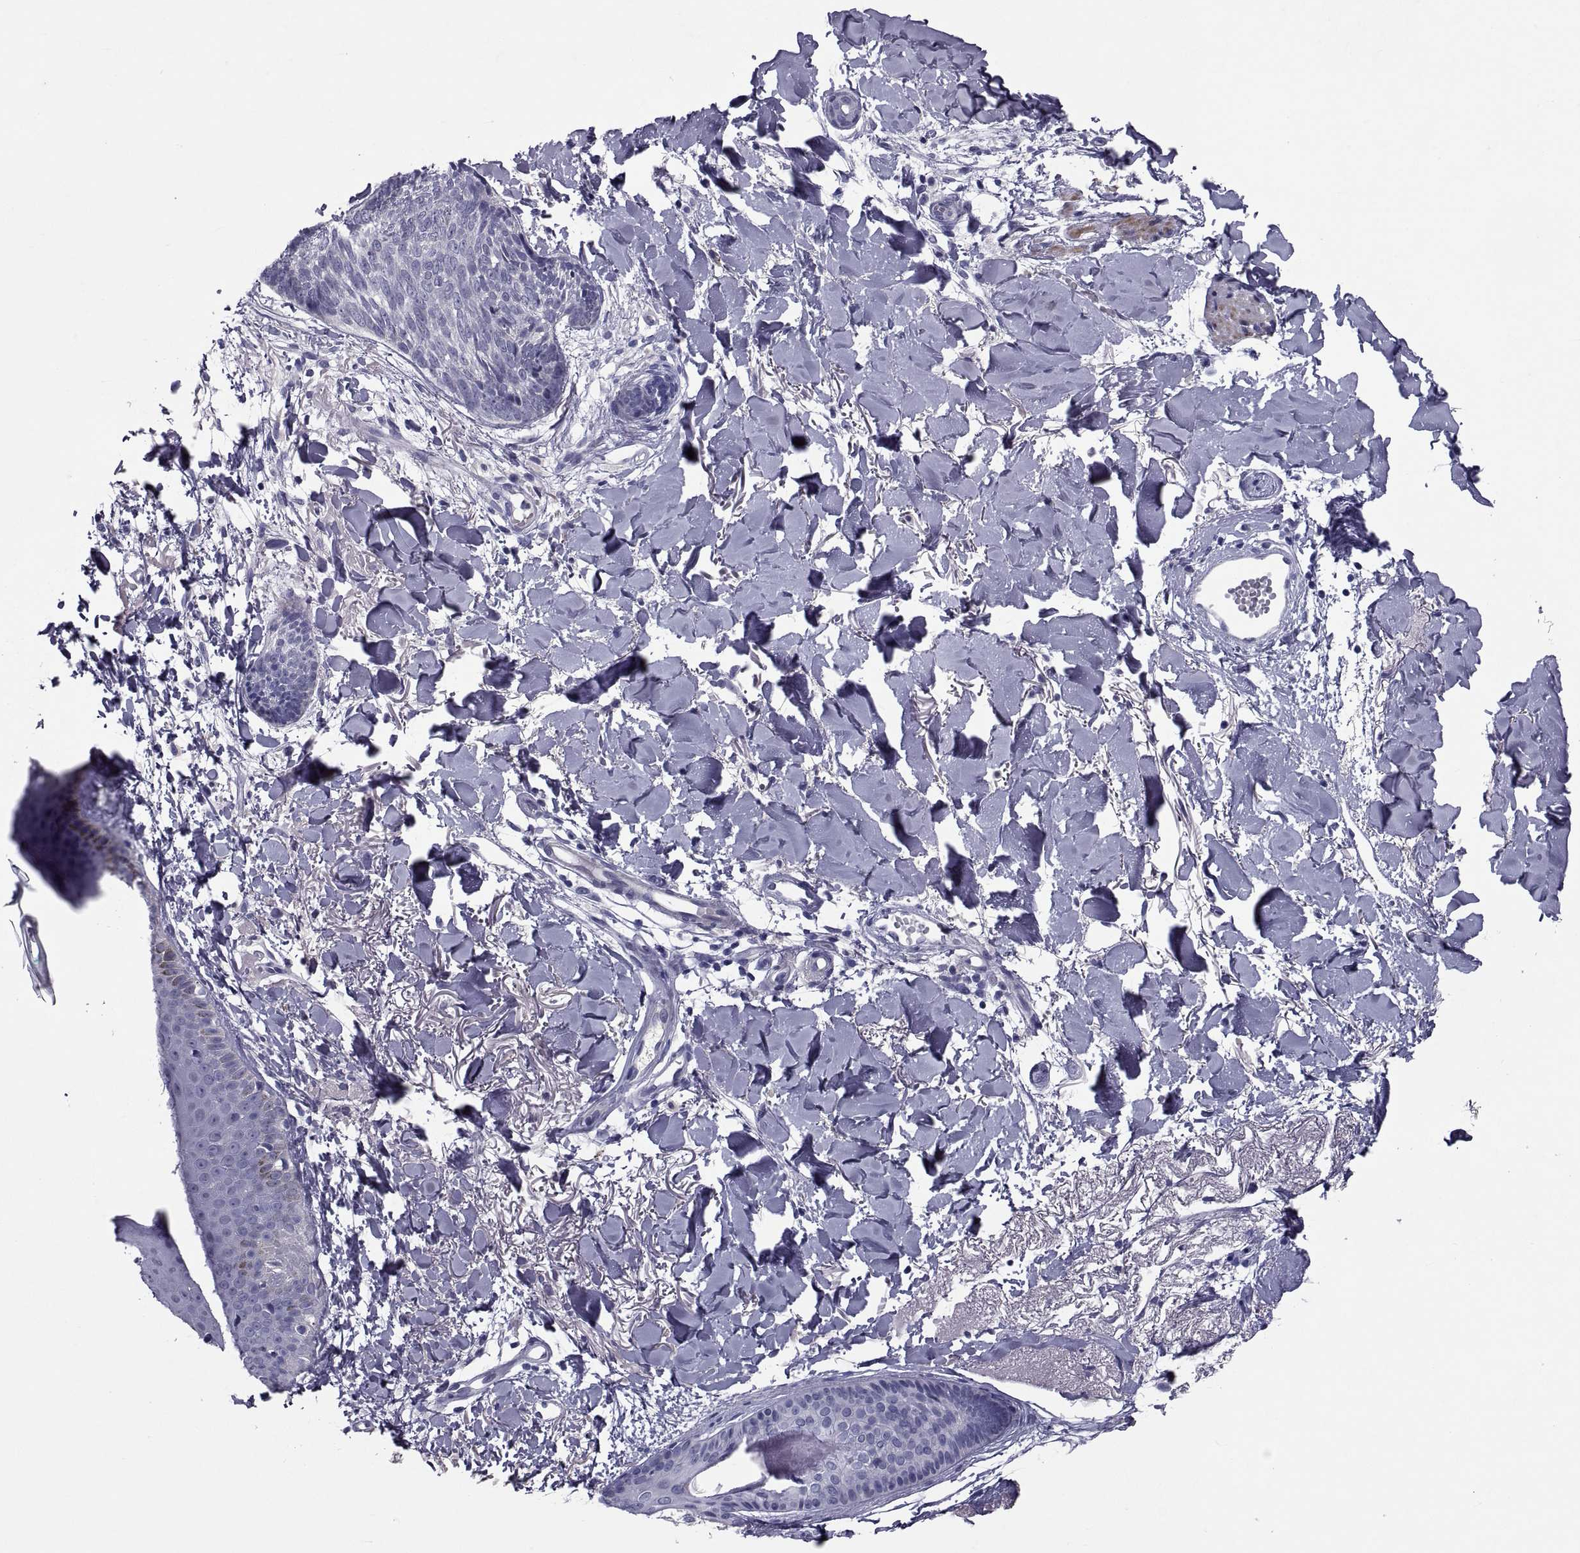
{"staining": {"intensity": "negative", "quantity": "none", "location": "none"}, "tissue": "skin cancer", "cell_type": "Tumor cells", "image_type": "cancer", "snomed": [{"axis": "morphology", "description": "Normal tissue, NOS"}, {"axis": "morphology", "description": "Basal cell carcinoma"}, {"axis": "topography", "description": "Skin"}], "caption": "The IHC photomicrograph has no significant staining in tumor cells of basal cell carcinoma (skin) tissue.", "gene": "PDZRN4", "patient": {"sex": "male", "age": 84}}